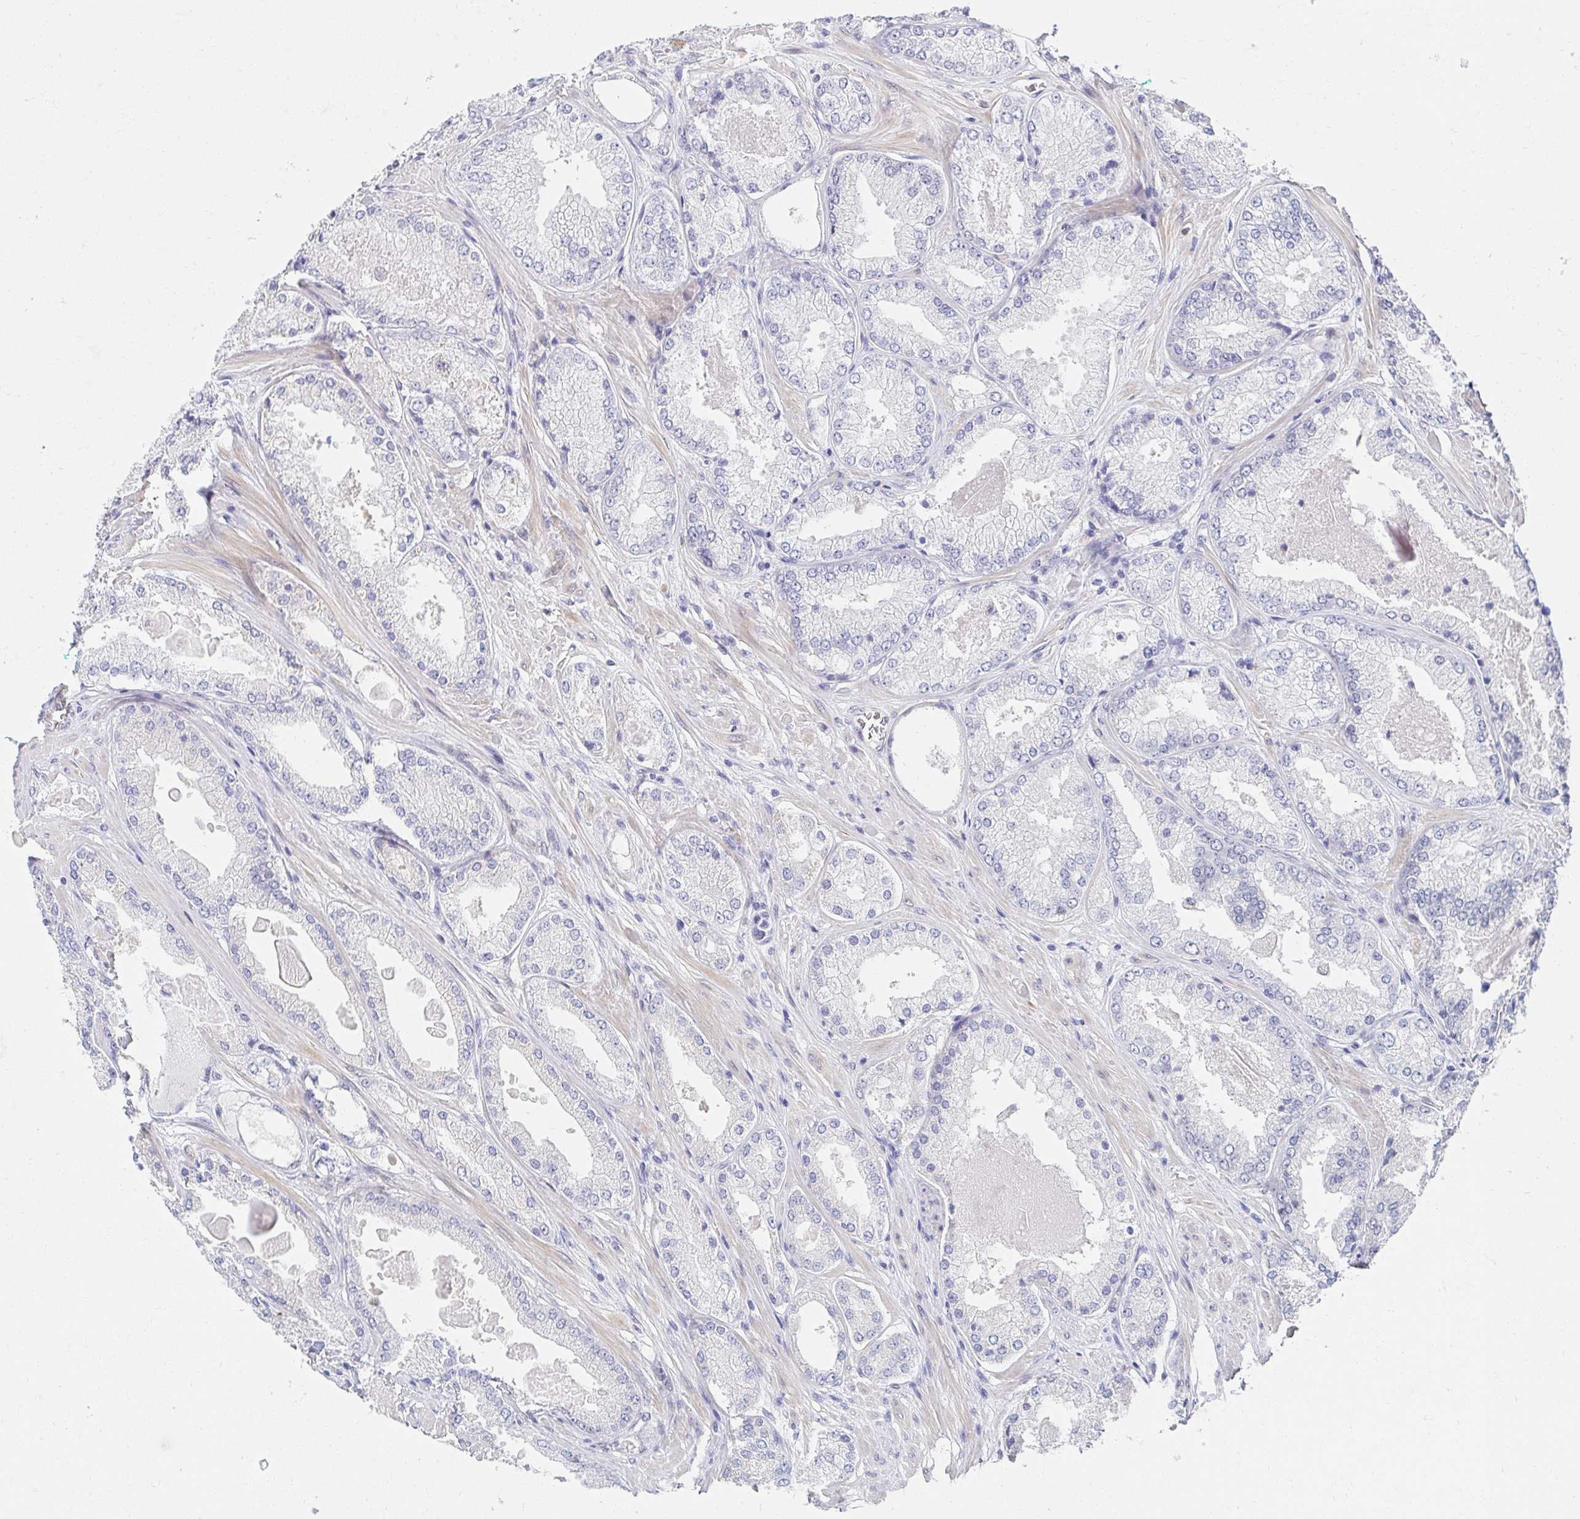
{"staining": {"intensity": "negative", "quantity": "none", "location": "none"}, "tissue": "prostate cancer", "cell_type": "Tumor cells", "image_type": "cancer", "snomed": [{"axis": "morphology", "description": "Adenocarcinoma, Low grade"}, {"axis": "topography", "description": "Prostate"}], "caption": "Tumor cells show no significant protein expression in adenocarcinoma (low-grade) (prostate). (Stains: DAB (3,3'-diaminobenzidine) IHC with hematoxylin counter stain, Microscopy: brightfield microscopy at high magnification).", "gene": "AKAP14", "patient": {"sex": "male", "age": 68}}